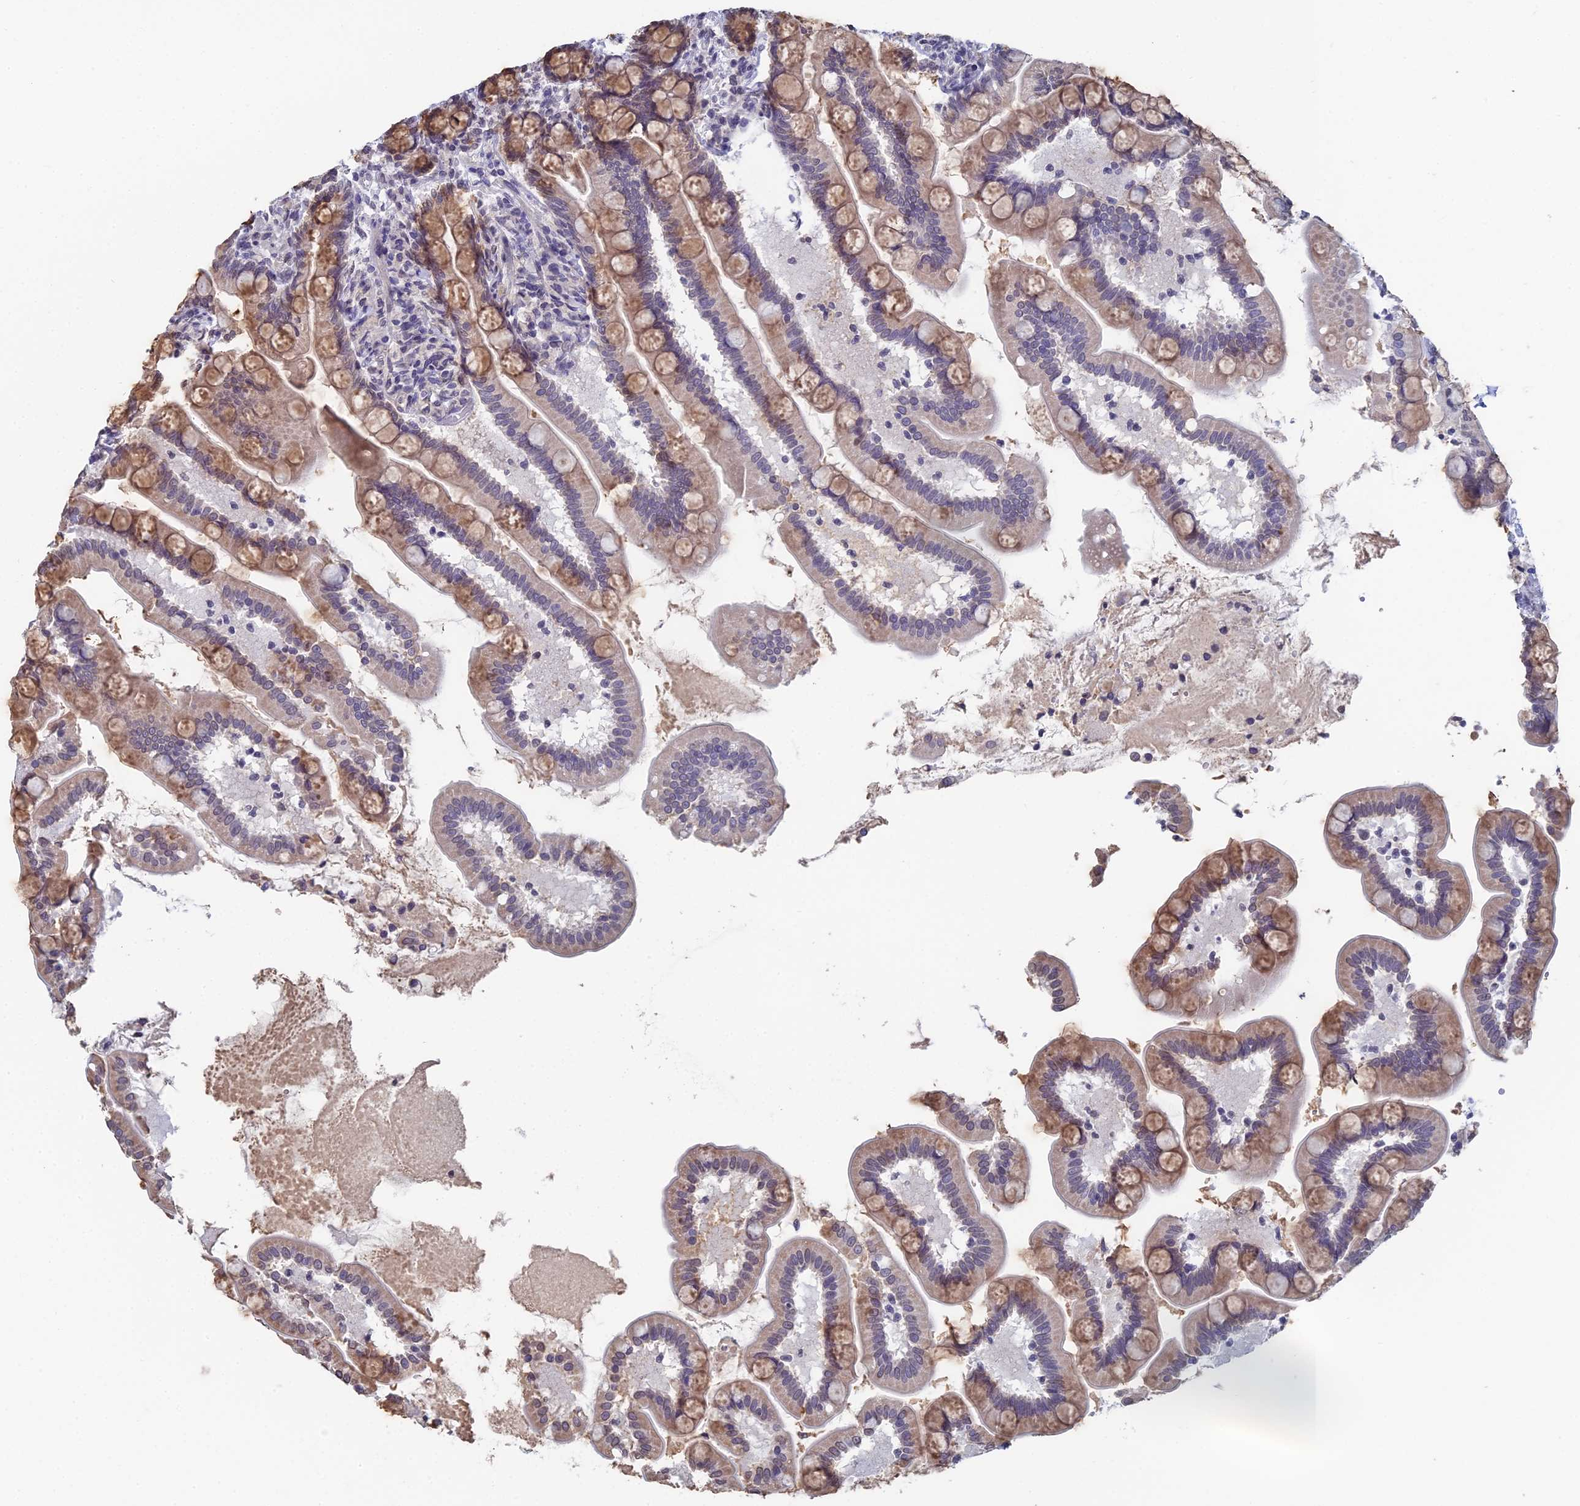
{"staining": {"intensity": "moderate", "quantity": "25%-75%", "location": "cytoplasmic/membranous"}, "tissue": "small intestine", "cell_type": "Glandular cells", "image_type": "normal", "snomed": [{"axis": "morphology", "description": "Normal tissue, NOS"}, {"axis": "topography", "description": "Small intestine"}], "caption": "Approximately 25%-75% of glandular cells in unremarkable human small intestine reveal moderate cytoplasmic/membranous protein expression as visualized by brown immunohistochemical staining.", "gene": "PRR22", "patient": {"sex": "female", "age": 64}}